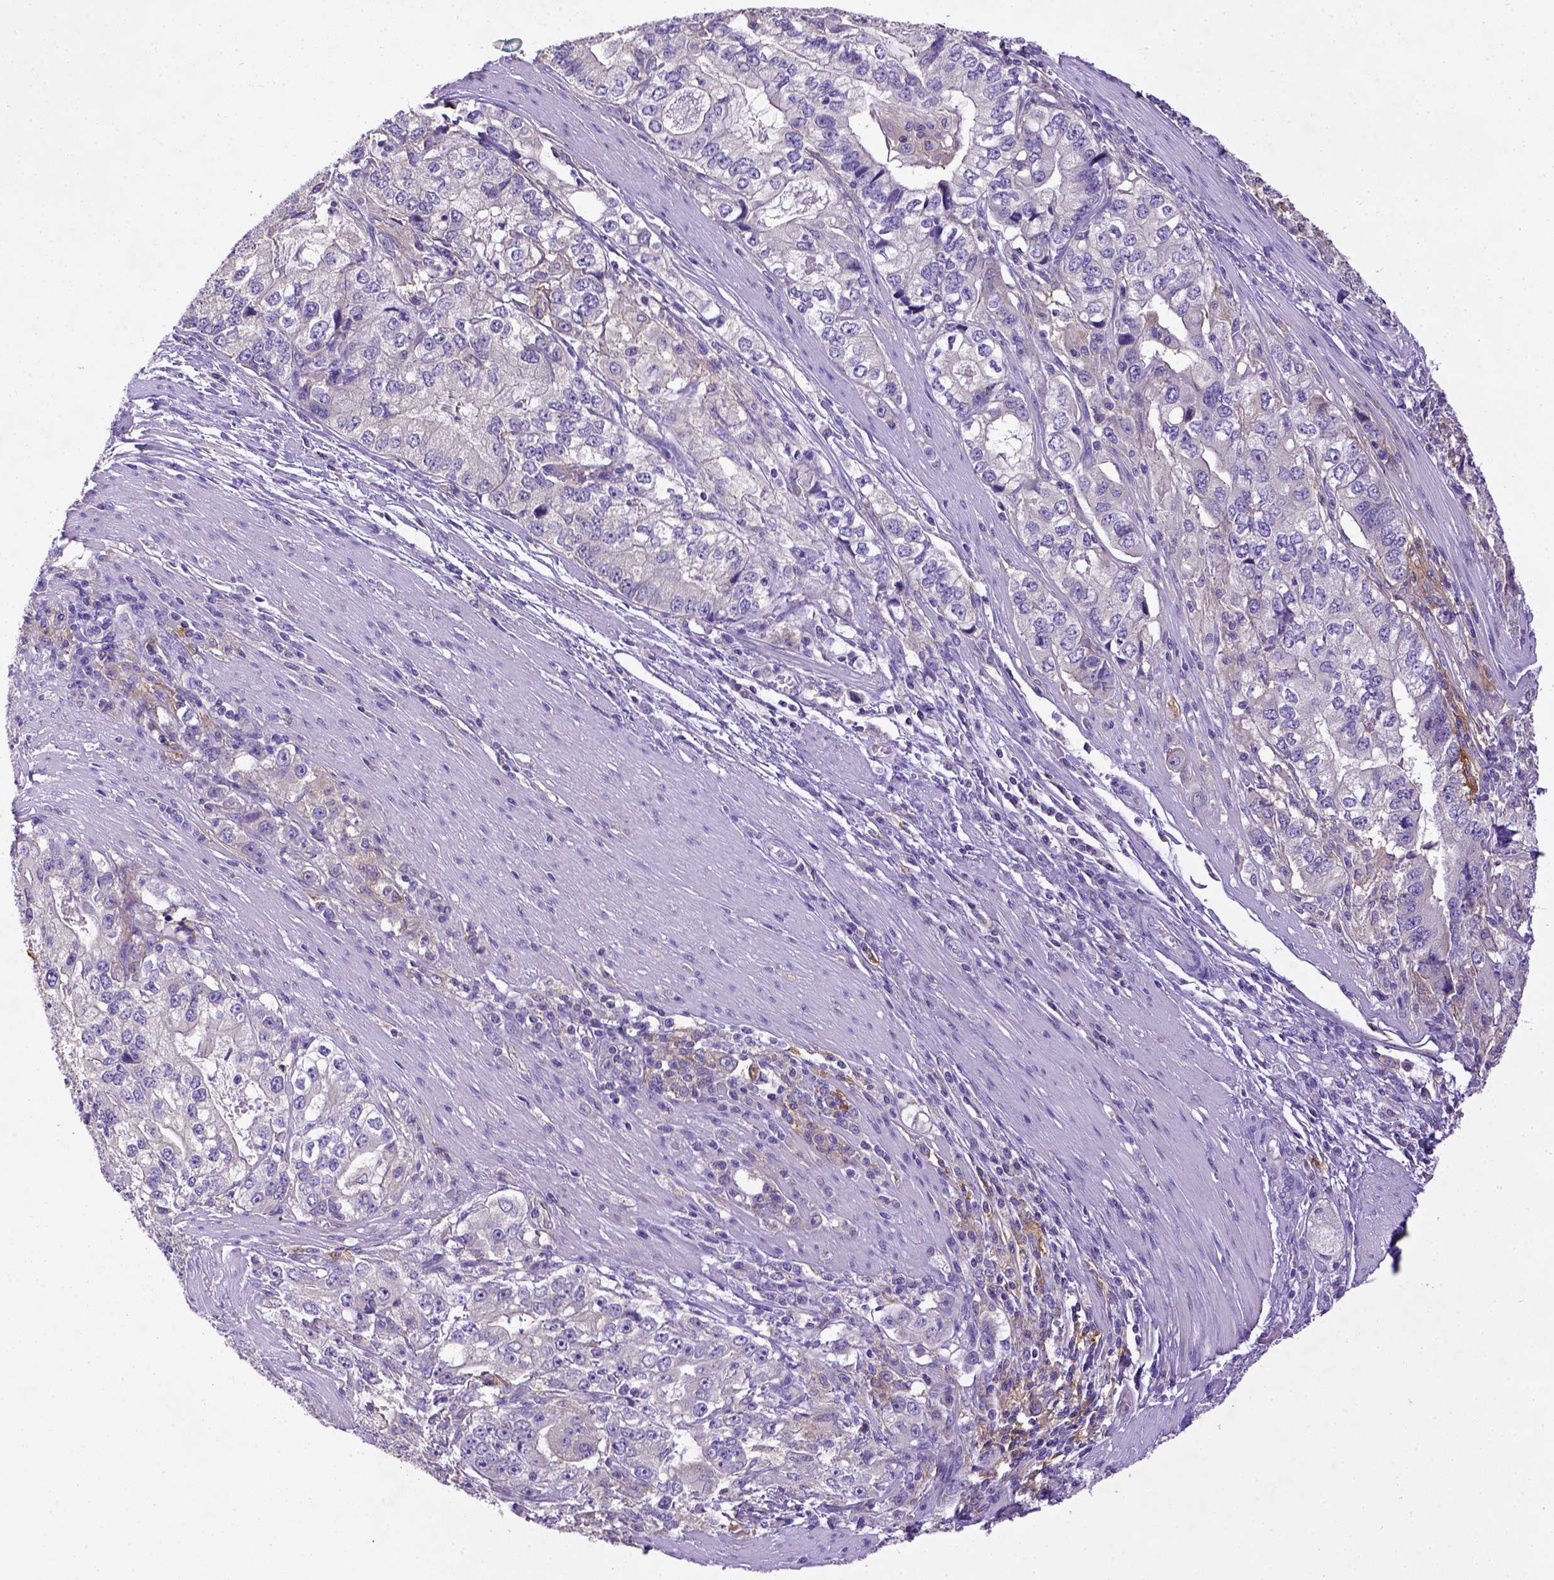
{"staining": {"intensity": "negative", "quantity": "none", "location": "none"}, "tissue": "stomach cancer", "cell_type": "Tumor cells", "image_type": "cancer", "snomed": [{"axis": "morphology", "description": "Adenocarcinoma, NOS"}, {"axis": "topography", "description": "Stomach, lower"}], "caption": "Protein analysis of adenocarcinoma (stomach) reveals no significant expression in tumor cells.", "gene": "CD40", "patient": {"sex": "female", "age": 72}}